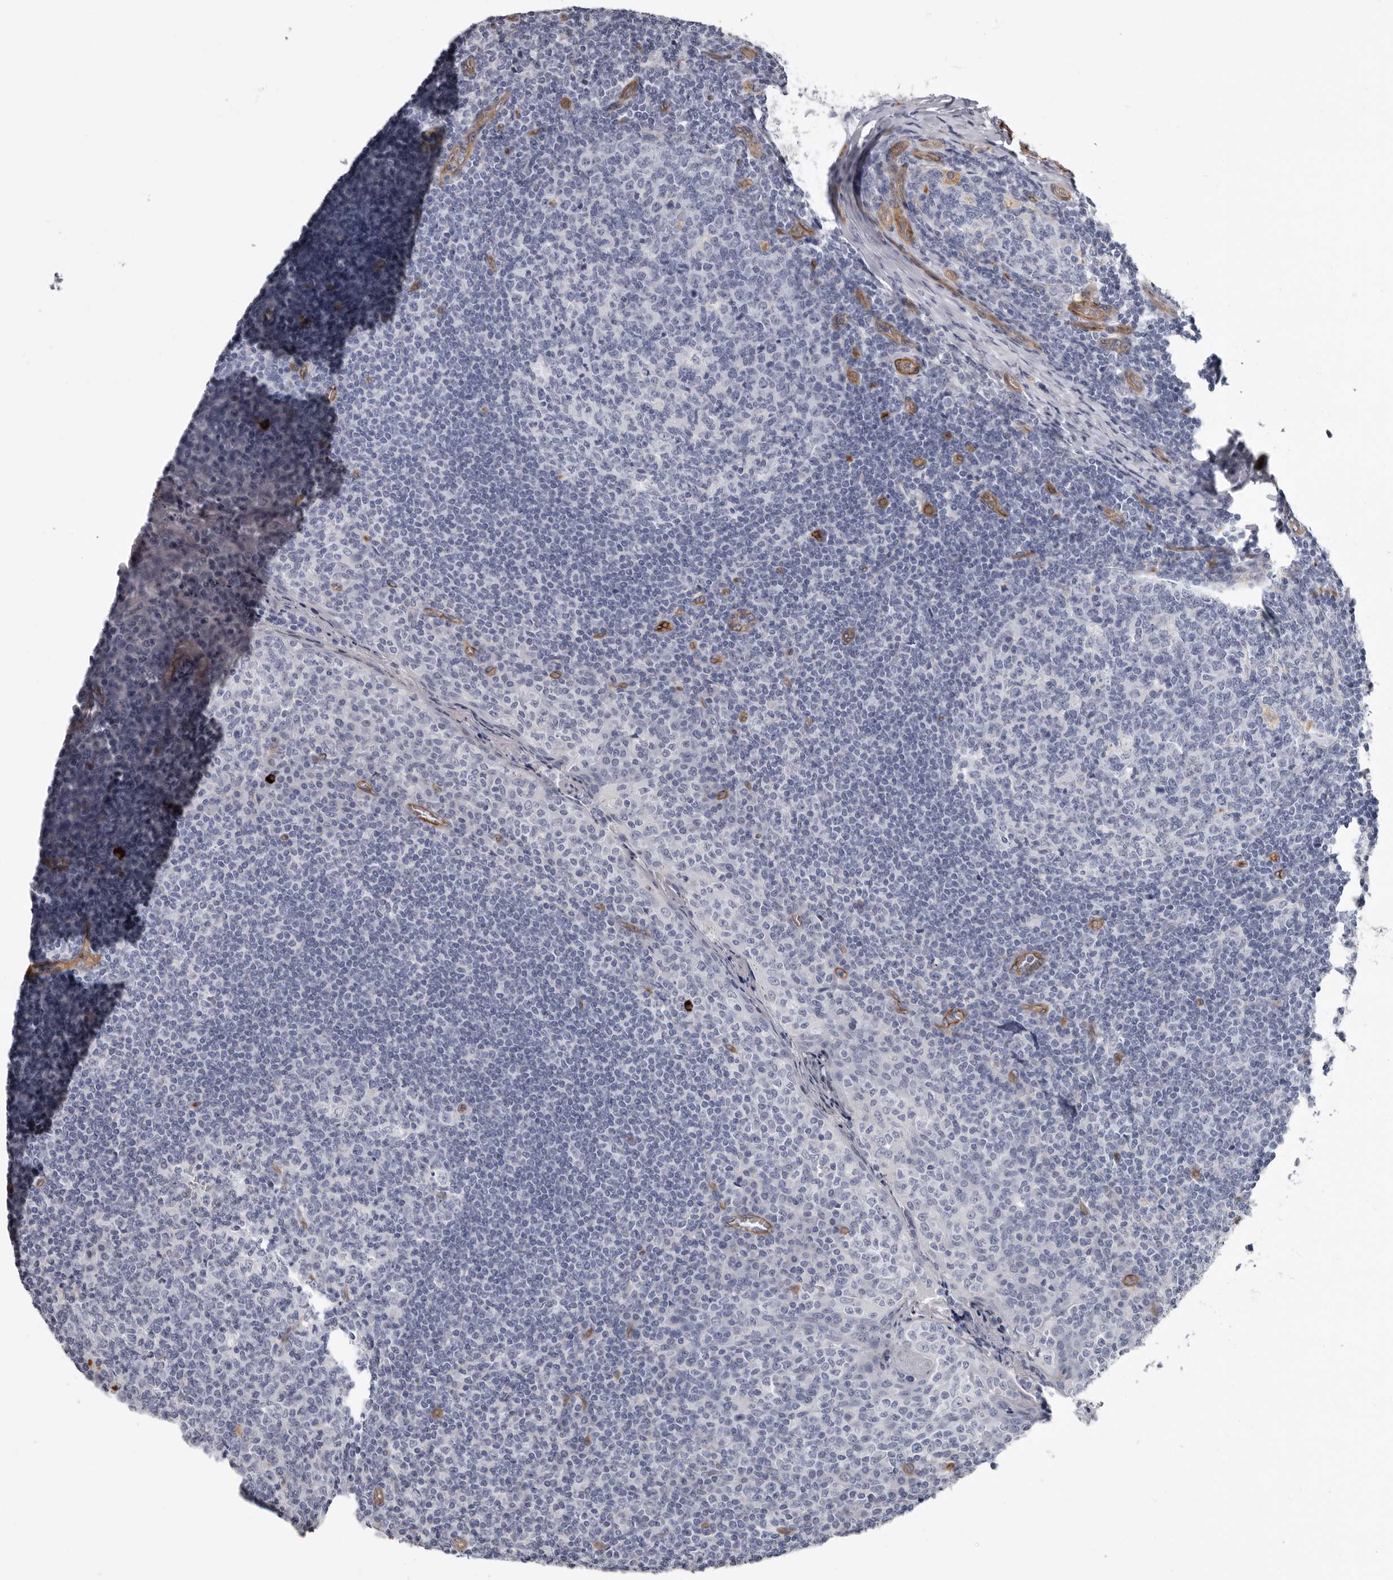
{"staining": {"intensity": "negative", "quantity": "none", "location": "none"}, "tissue": "tonsil", "cell_type": "Germinal center cells", "image_type": "normal", "snomed": [{"axis": "morphology", "description": "Normal tissue, NOS"}, {"axis": "topography", "description": "Tonsil"}], "caption": "This is an immunohistochemistry photomicrograph of normal tonsil. There is no expression in germinal center cells.", "gene": "ADGRL4", "patient": {"sex": "female", "age": 19}}